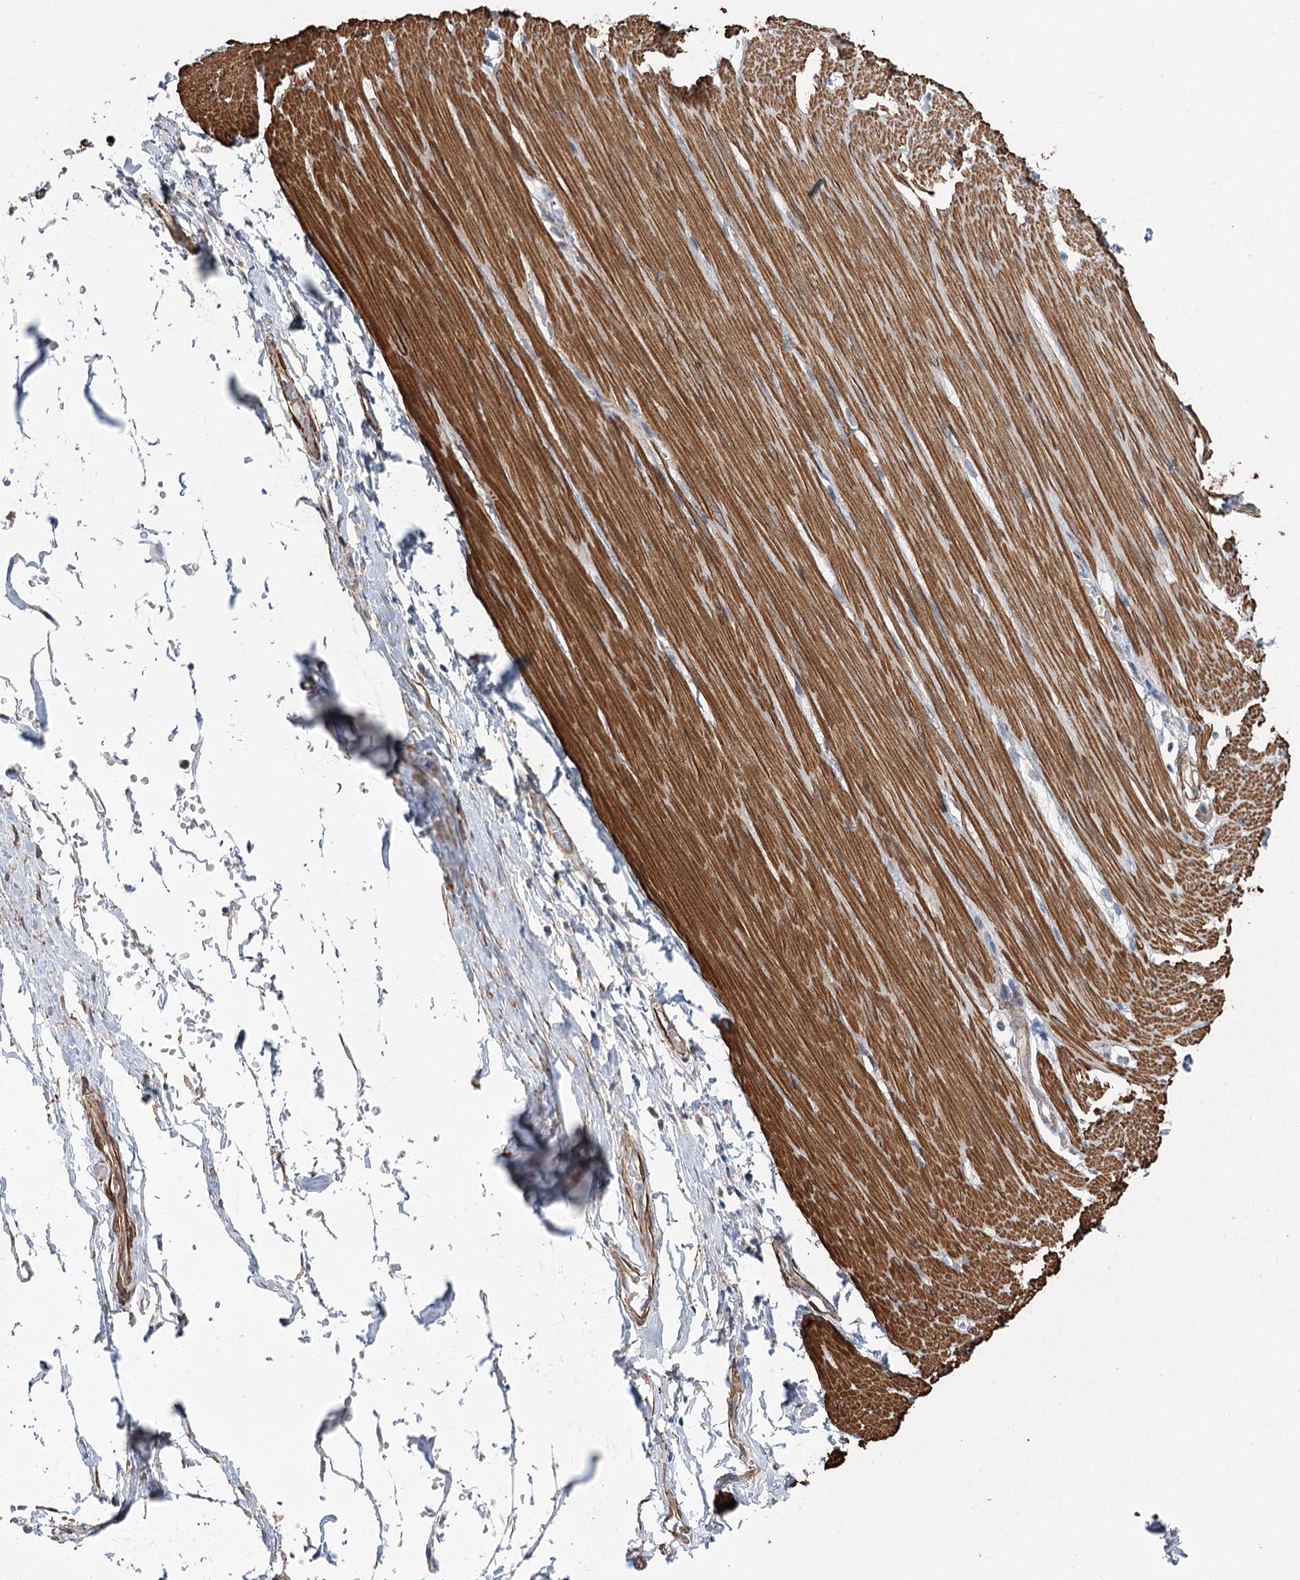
{"staining": {"intensity": "strong", "quantity": ">75%", "location": "cytoplasmic/membranous"}, "tissue": "smooth muscle", "cell_type": "Smooth muscle cells", "image_type": "normal", "snomed": [{"axis": "morphology", "description": "Normal tissue, NOS"}, {"axis": "morphology", "description": "Adenocarcinoma, NOS"}, {"axis": "topography", "description": "Colon"}, {"axis": "topography", "description": "Peripheral nerve tissue"}], "caption": "Immunohistochemistry of benign smooth muscle reveals high levels of strong cytoplasmic/membranous positivity in about >75% of smooth muscle cells. (IHC, brightfield microscopy, high magnification).", "gene": "WASHC3", "patient": {"sex": "male", "age": 14}}